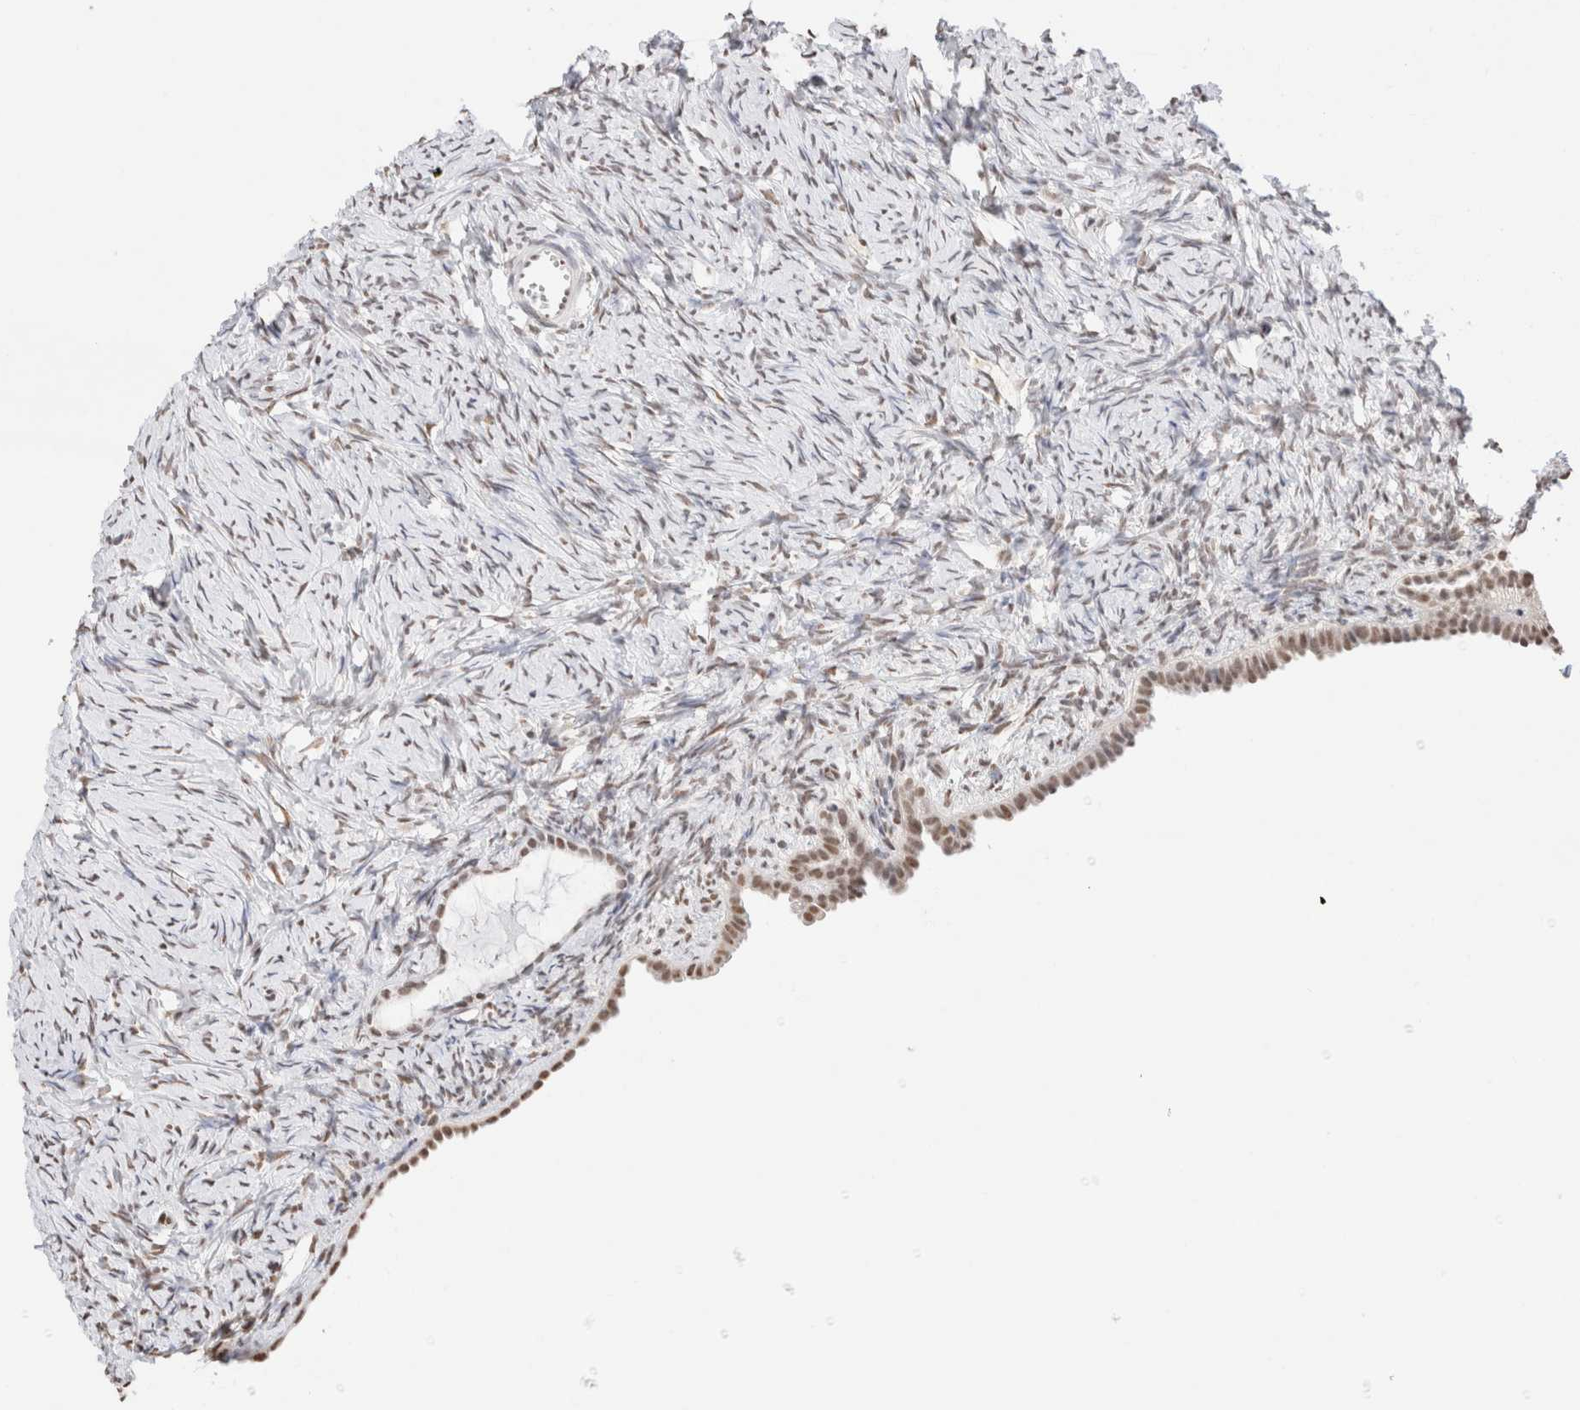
{"staining": {"intensity": "weak", "quantity": "25%-75%", "location": "nuclear"}, "tissue": "ovary", "cell_type": "Ovarian stroma cells", "image_type": "normal", "snomed": [{"axis": "morphology", "description": "Normal tissue, NOS"}, {"axis": "topography", "description": "Ovary"}], "caption": "DAB immunohistochemical staining of normal human ovary shows weak nuclear protein staining in approximately 25%-75% of ovarian stroma cells.", "gene": "SUPT3H", "patient": {"sex": "female", "age": 33}}